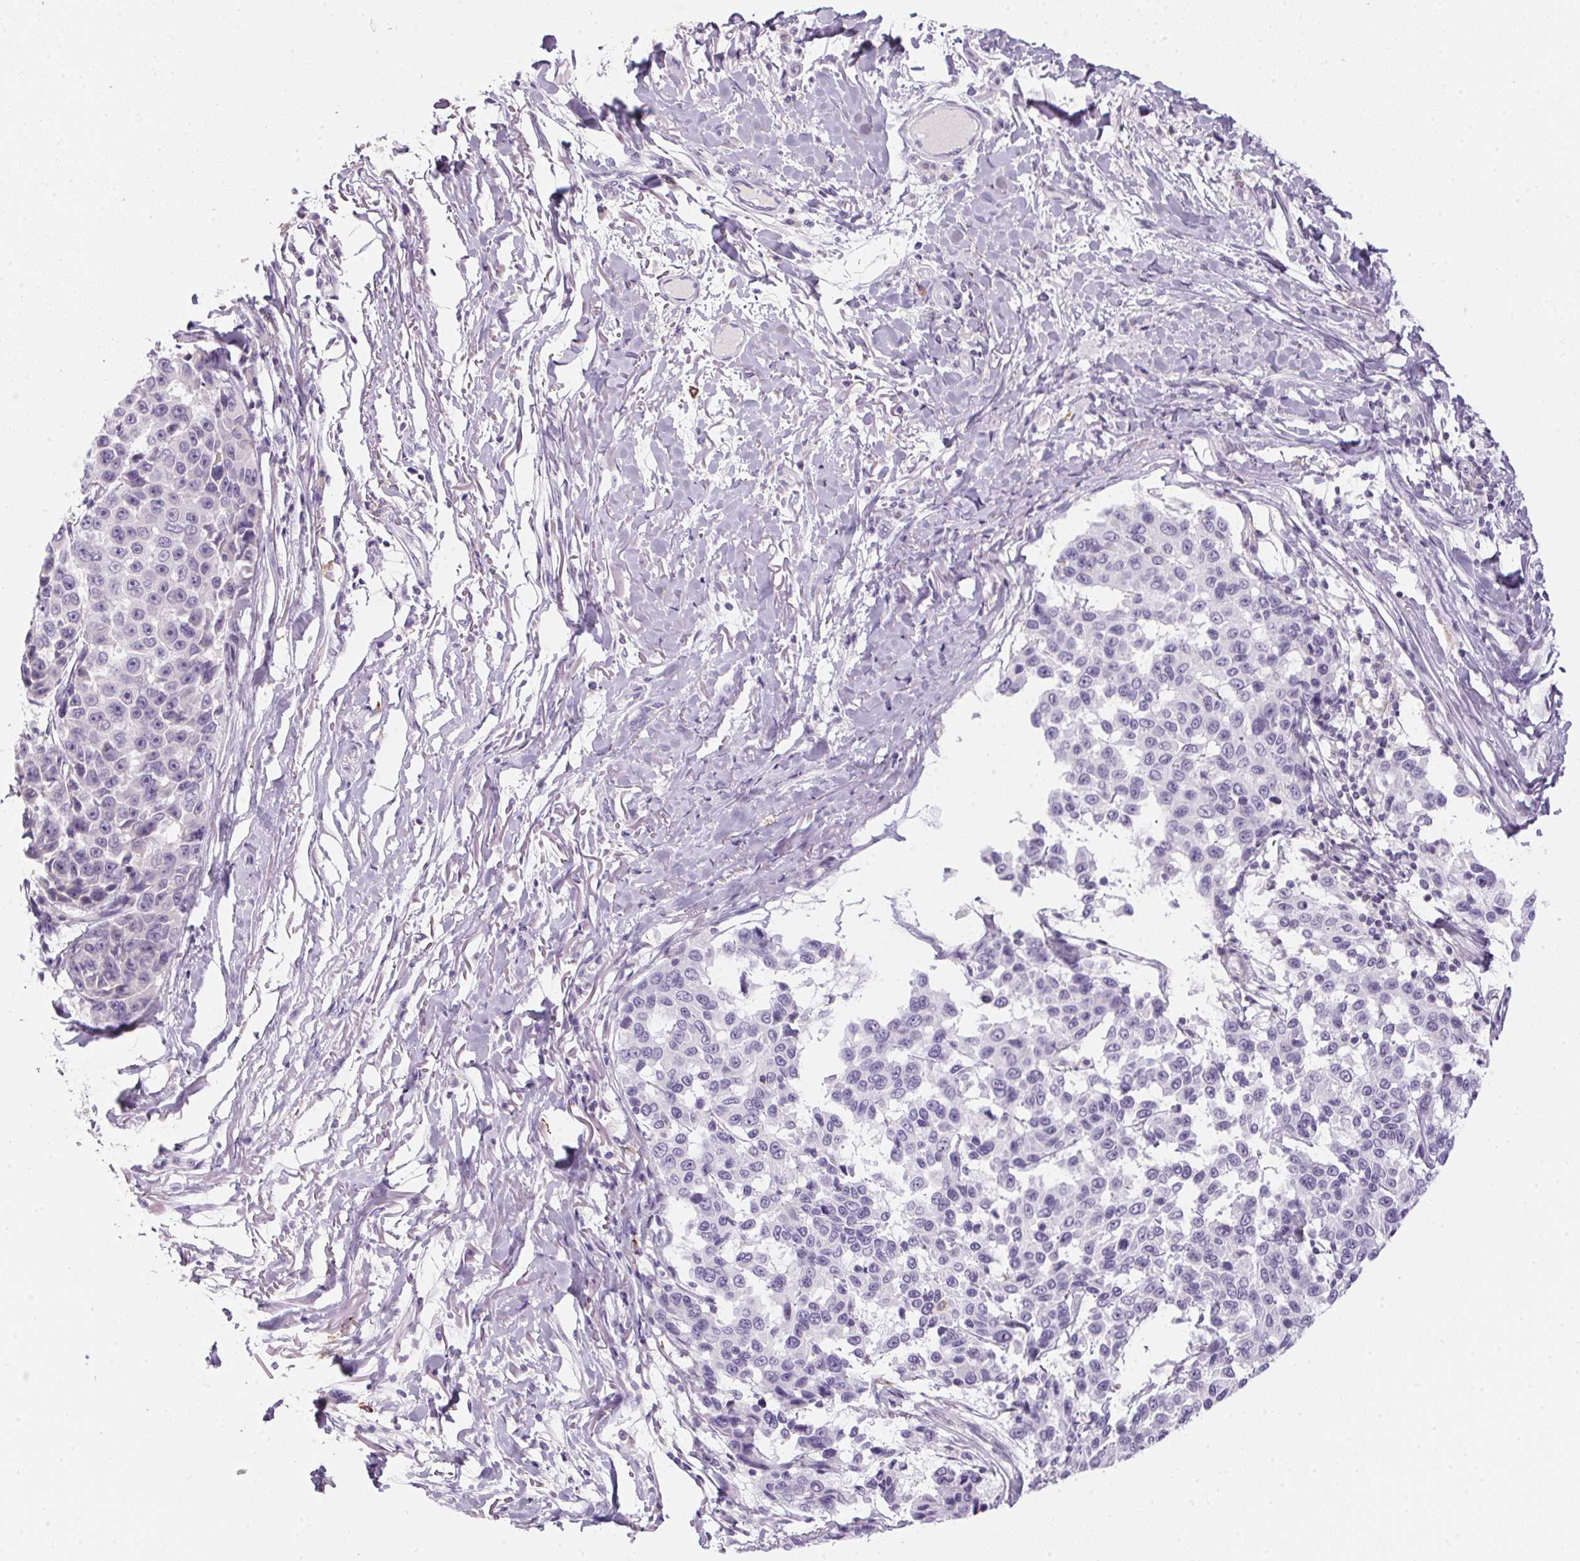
{"staining": {"intensity": "negative", "quantity": "none", "location": "none"}, "tissue": "melanoma", "cell_type": "Tumor cells", "image_type": "cancer", "snomed": [{"axis": "morphology", "description": "Malignant melanoma, NOS"}, {"axis": "topography", "description": "Skin"}], "caption": "Protein analysis of malignant melanoma demonstrates no significant expression in tumor cells.", "gene": "ECPAS", "patient": {"sex": "female", "age": 66}}